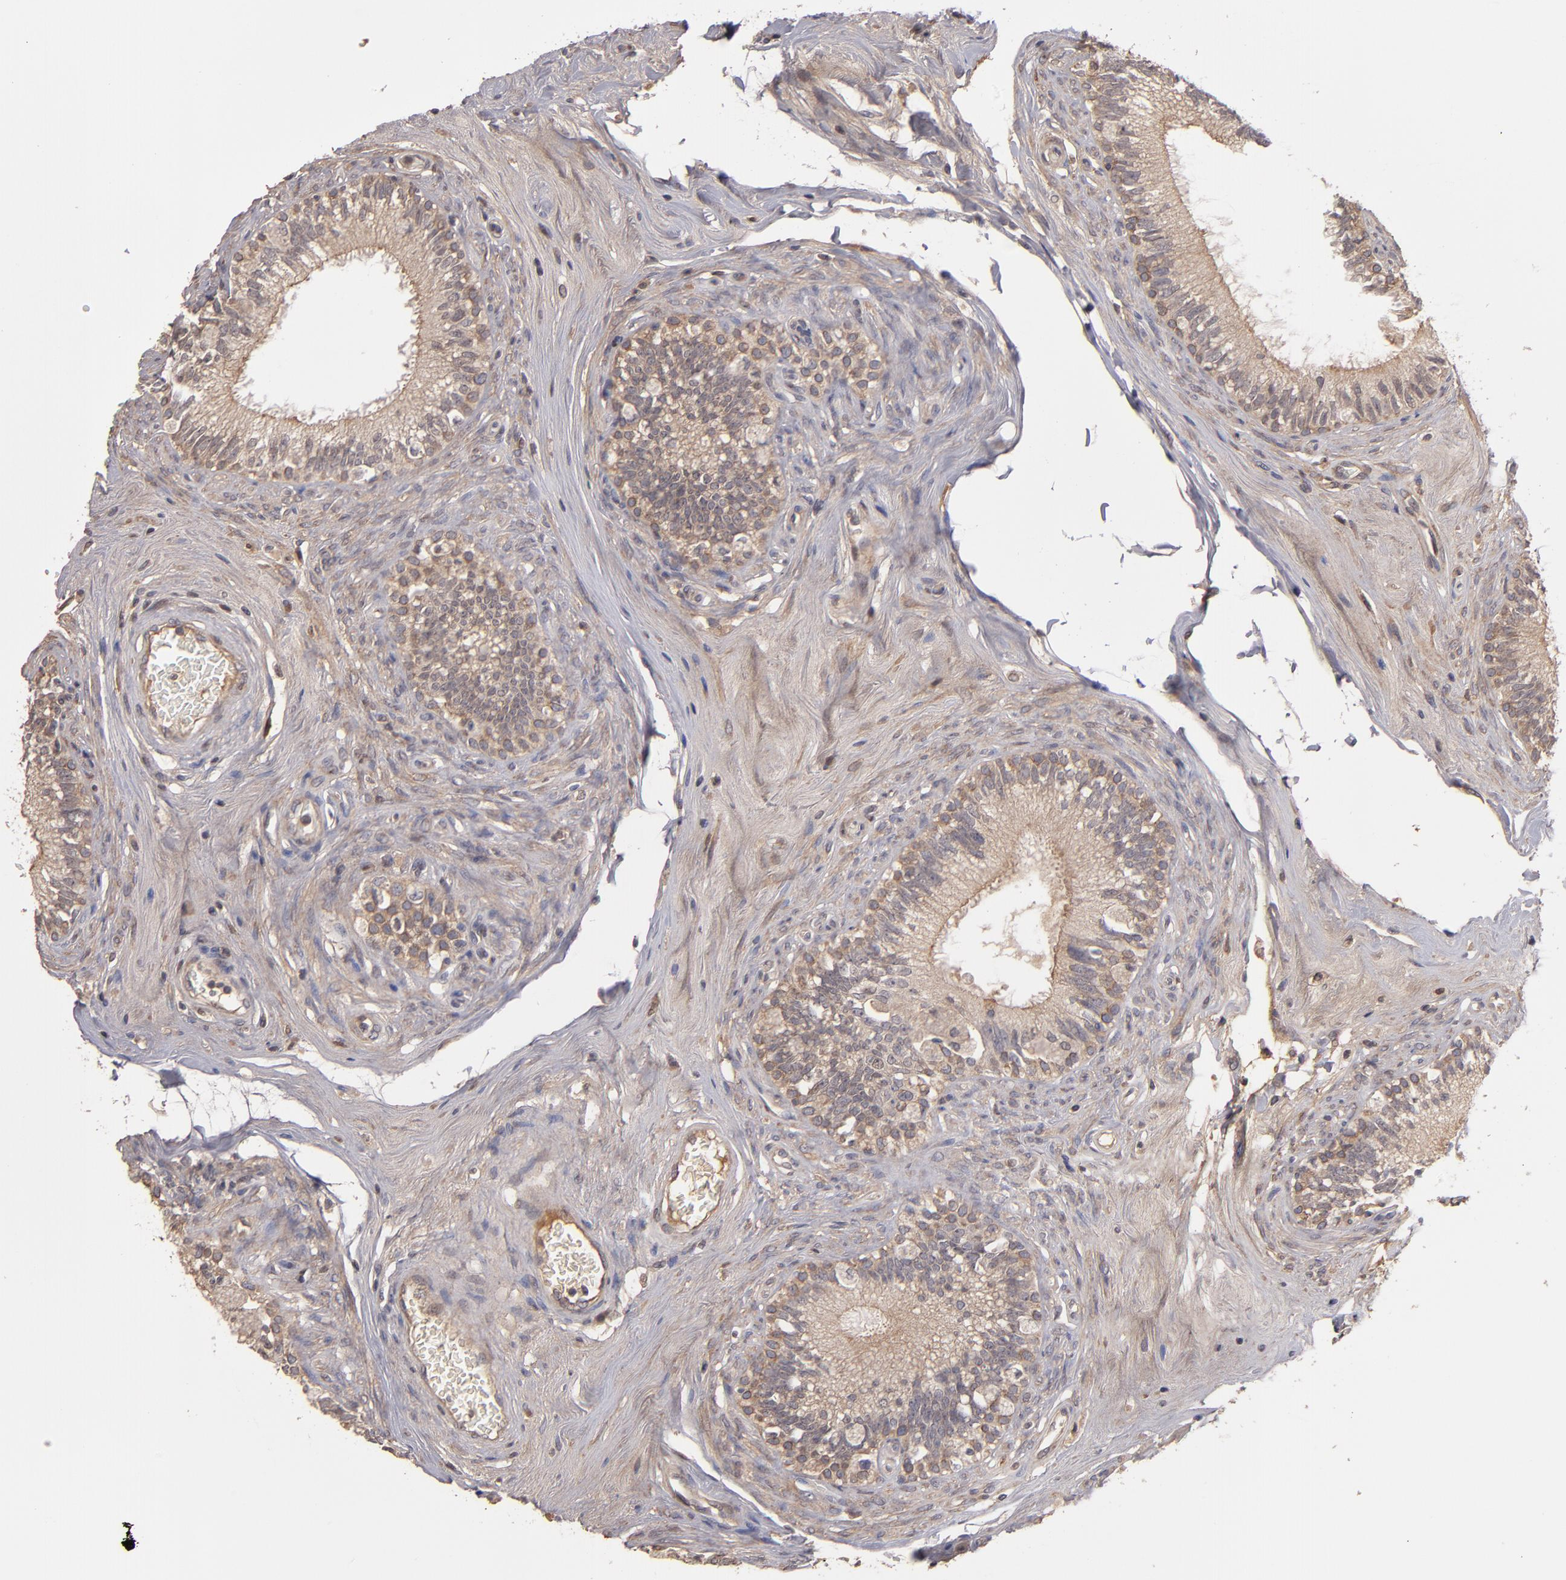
{"staining": {"intensity": "moderate", "quantity": ">75%", "location": "cytoplasmic/membranous"}, "tissue": "epididymis", "cell_type": "Glandular cells", "image_type": "normal", "snomed": [{"axis": "morphology", "description": "Normal tissue, NOS"}, {"axis": "morphology", "description": "Inflammation, NOS"}, {"axis": "topography", "description": "Epididymis"}], "caption": "Immunohistochemical staining of unremarkable human epididymis shows moderate cytoplasmic/membranous protein expression in approximately >75% of glandular cells.", "gene": "SERPINA7", "patient": {"sex": "male", "age": 84}}